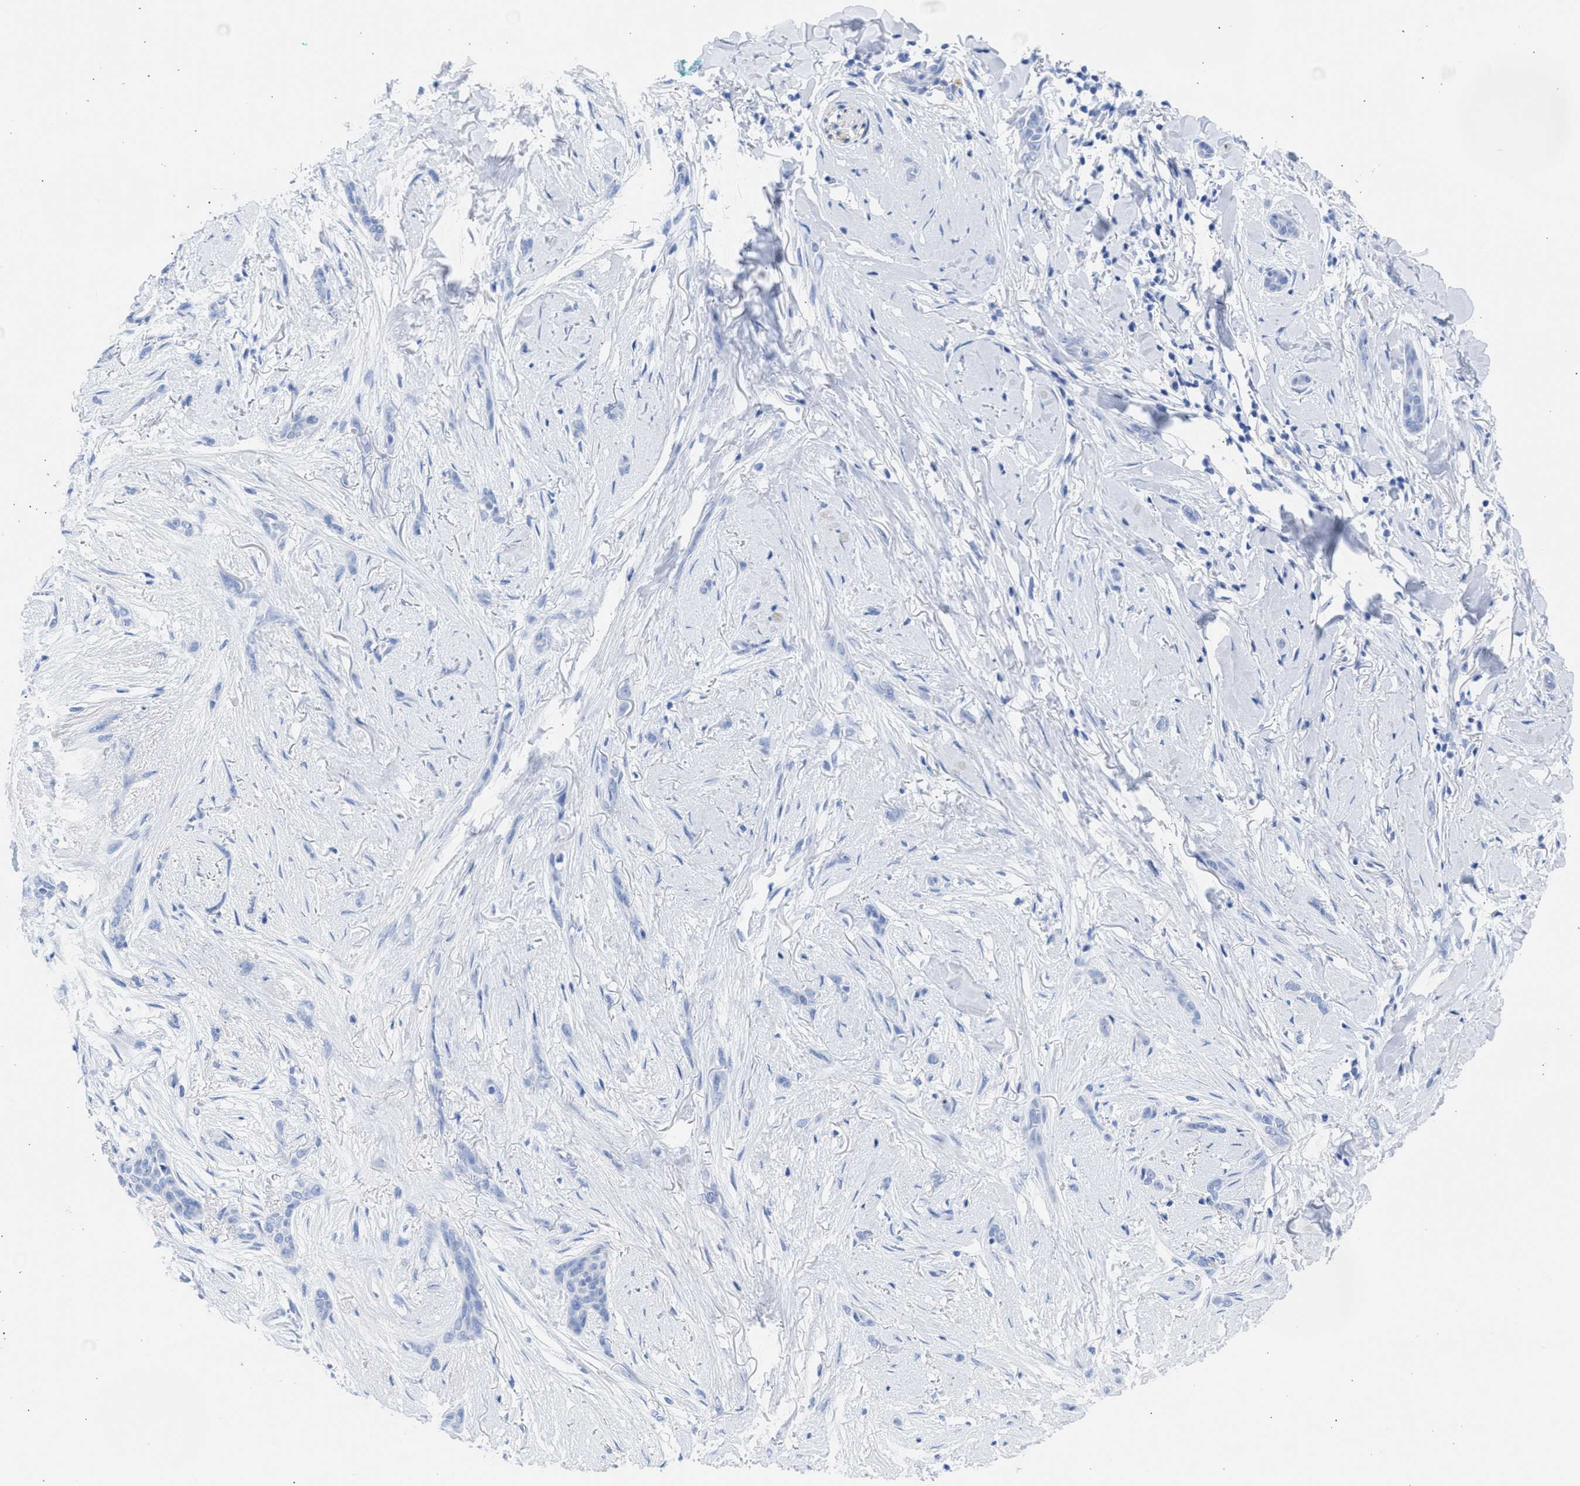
{"staining": {"intensity": "negative", "quantity": "none", "location": "none"}, "tissue": "skin cancer", "cell_type": "Tumor cells", "image_type": "cancer", "snomed": [{"axis": "morphology", "description": "Basal cell carcinoma"}, {"axis": "morphology", "description": "Adnexal tumor, benign"}, {"axis": "topography", "description": "Skin"}], "caption": "Skin cancer (basal cell carcinoma) was stained to show a protein in brown. There is no significant staining in tumor cells.", "gene": "NCAM1", "patient": {"sex": "female", "age": 42}}